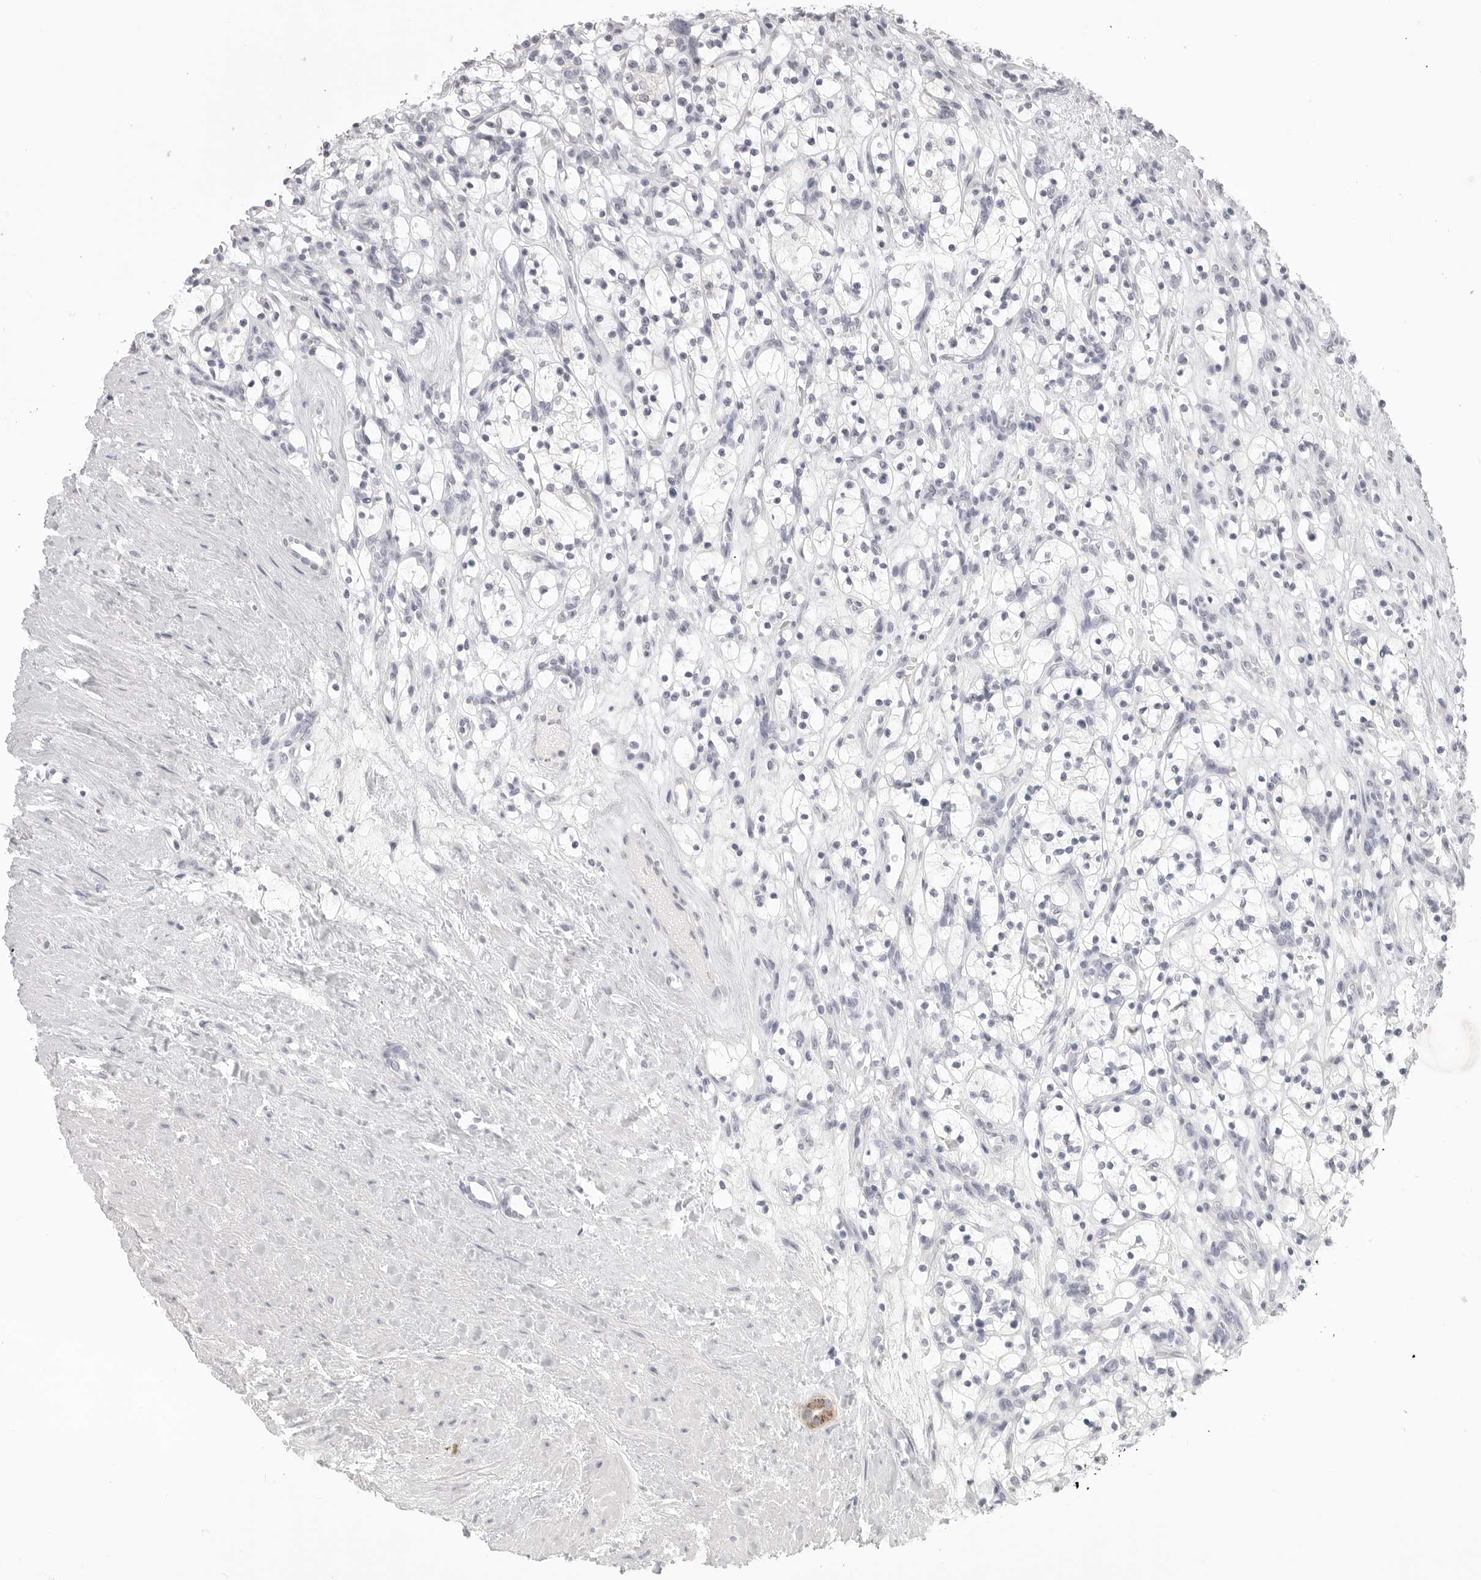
{"staining": {"intensity": "negative", "quantity": "none", "location": "none"}, "tissue": "renal cancer", "cell_type": "Tumor cells", "image_type": "cancer", "snomed": [{"axis": "morphology", "description": "Adenocarcinoma, NOS"}, {"axis": "topography", "description": "Kidney"}], "caption": "DAB (3,3'-diaminobenzidine) immunohistochemical staining of human renal adenocarcinoma demonstrates no significant positivity in tumor cells.", "gene": "HMGCS2", "patient": {"sex": "female", "age": 57}}